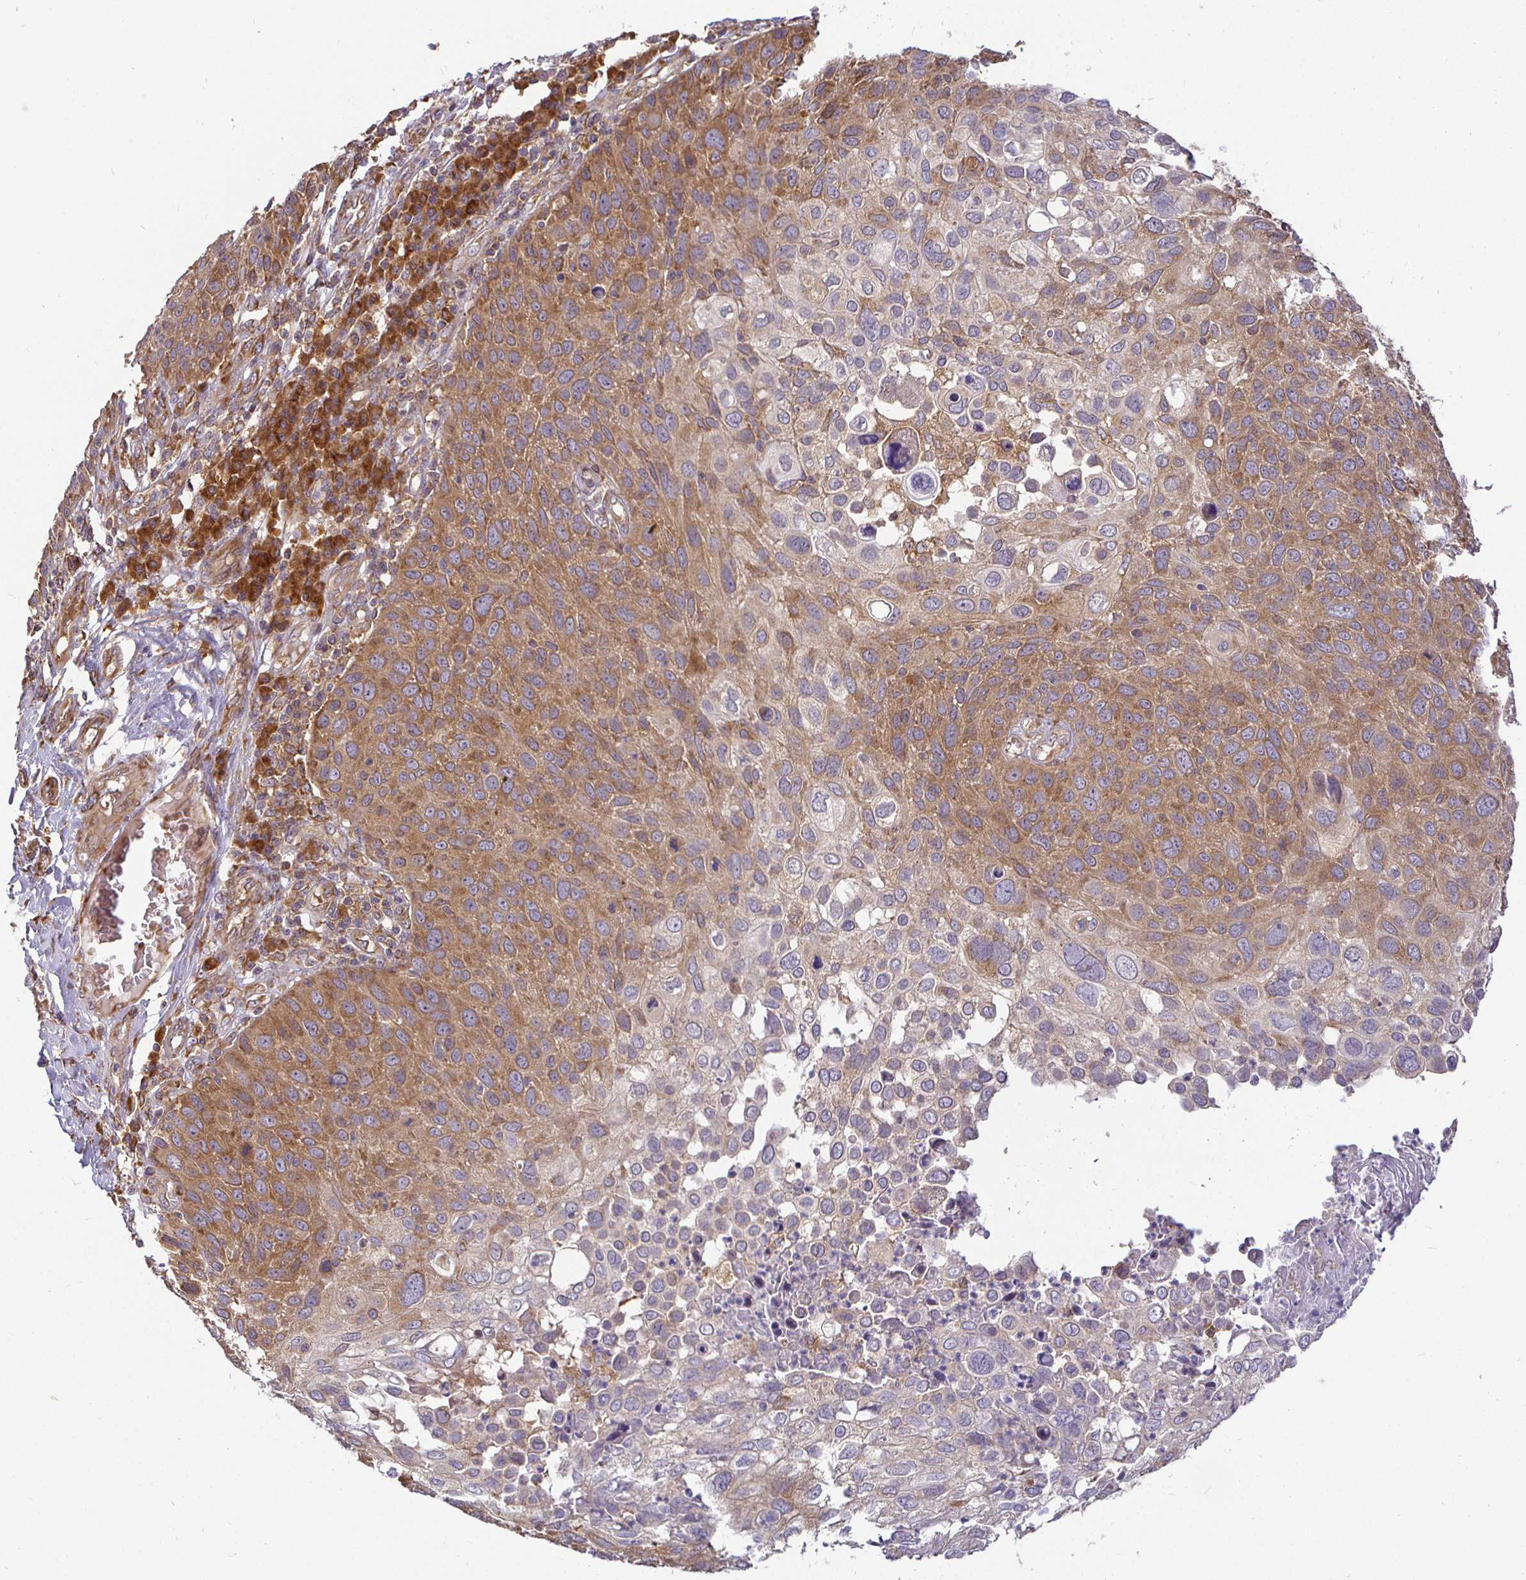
{"staining": {"intensity": "moderate", "quantity": "25%-75%", "location": "cytoplasmic/membranous"}, "tissue": "skin cancer", "cell_type": "Tumor cells", "image_type": "cancer", "snomed": [{"axis": "morphology", "description": "Squamous cell carcinoma, NOS"}, {"axis": "topography", "description": "Skin"}], "caption": "Immunohistochemistry of human skin cancer (squamous cell carcinoma) exhibits medium levels of moderate cytoplasmic/membranous positivity in approximately 25%-75% of tumor cells.", "gene": "IRAK1", "patient": {"sex": "male", "age": 87}}